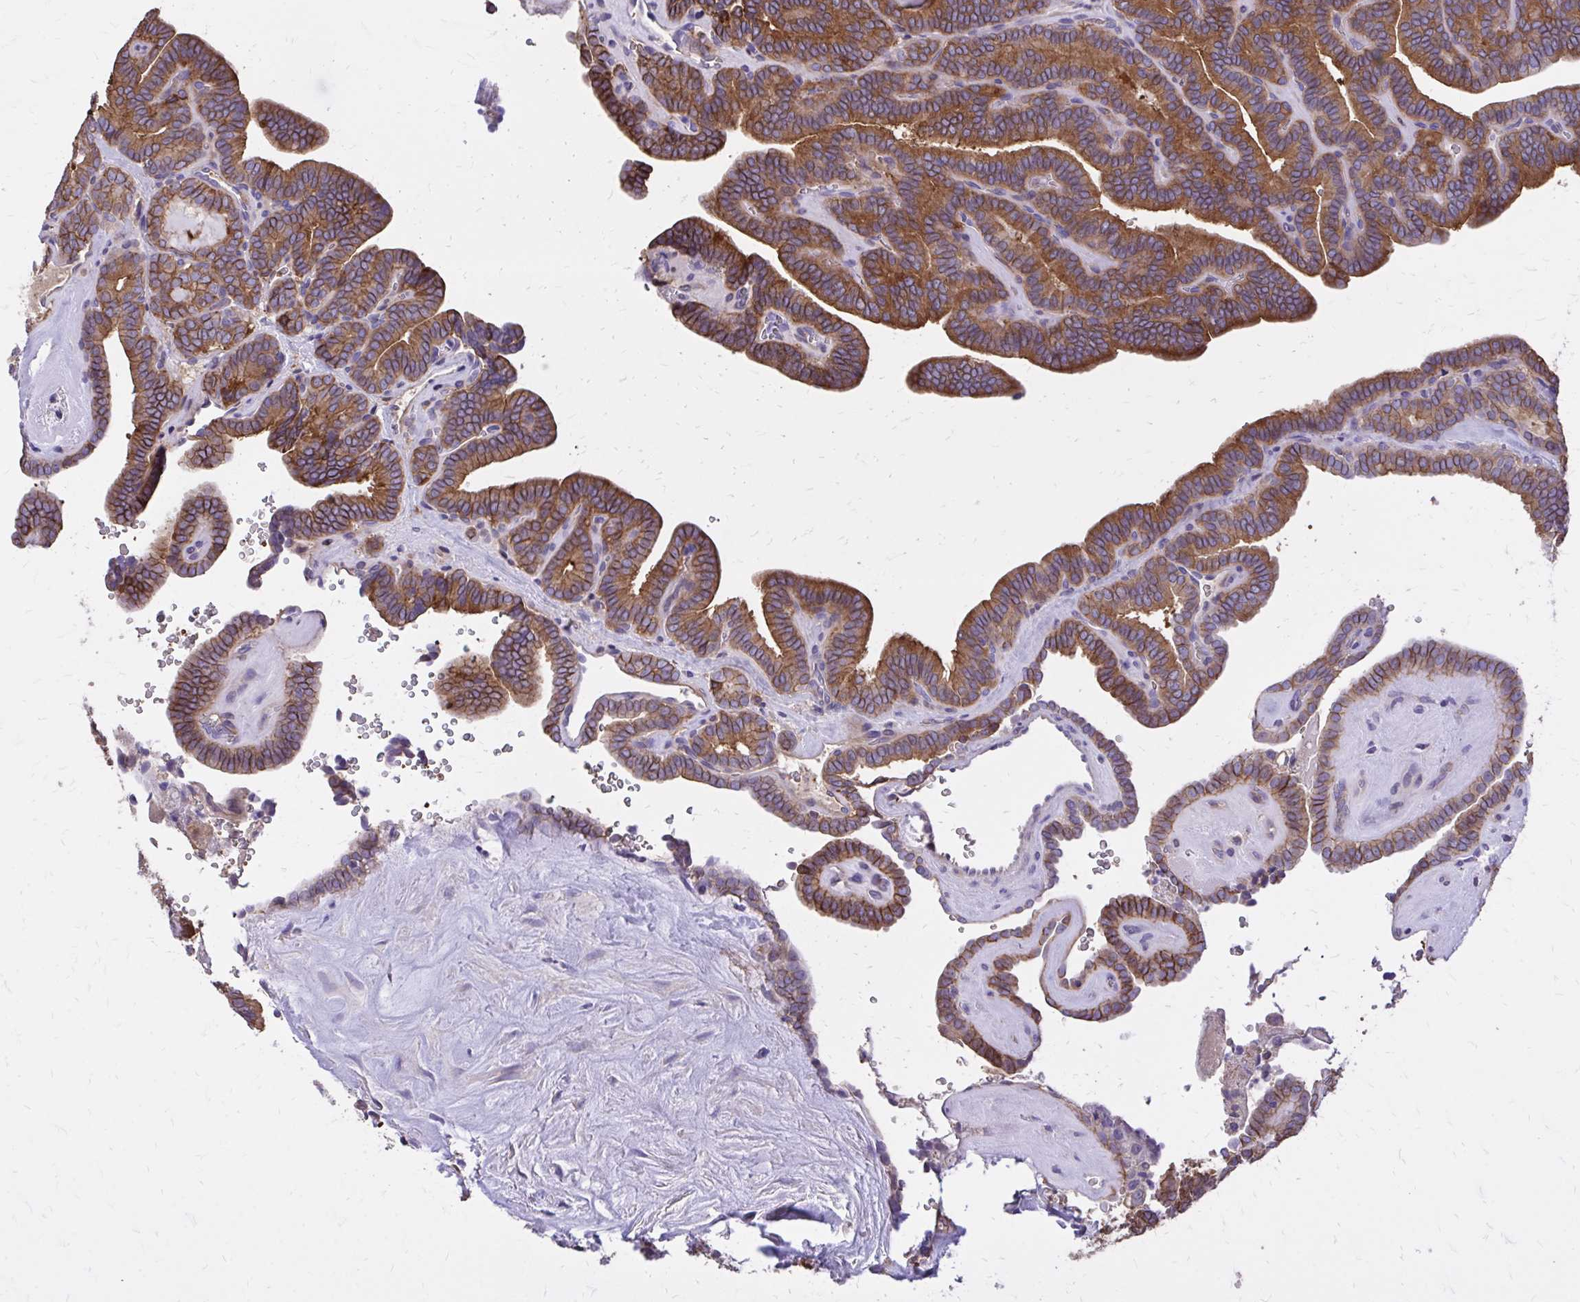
{"staining": {"intensity": "strong", "quantity": ">75%", "location": "cytoplasmic/membranous"}, "tissue": "thyroid cancer", "cell_type": "Tumor cells", "image_type": "cancer", "snomed": [{"axis": "morphology", "description": "Papillary adenocarcinoma, NOS"}, {"axis": "topography", "description": "Thyroid gland"}], "caption": "Thyroid cancer was stained to show a protein in brown. There is high levels of strong cytoplasmic/membranous positivity in approximately >75% of tumor cells. (DAB (3,3'-diaminobenzidine) IHC with brightfield microscopy, high magnification).", "gene": "EPB41L1", "patient": {"sex": "female", "age": 21}}